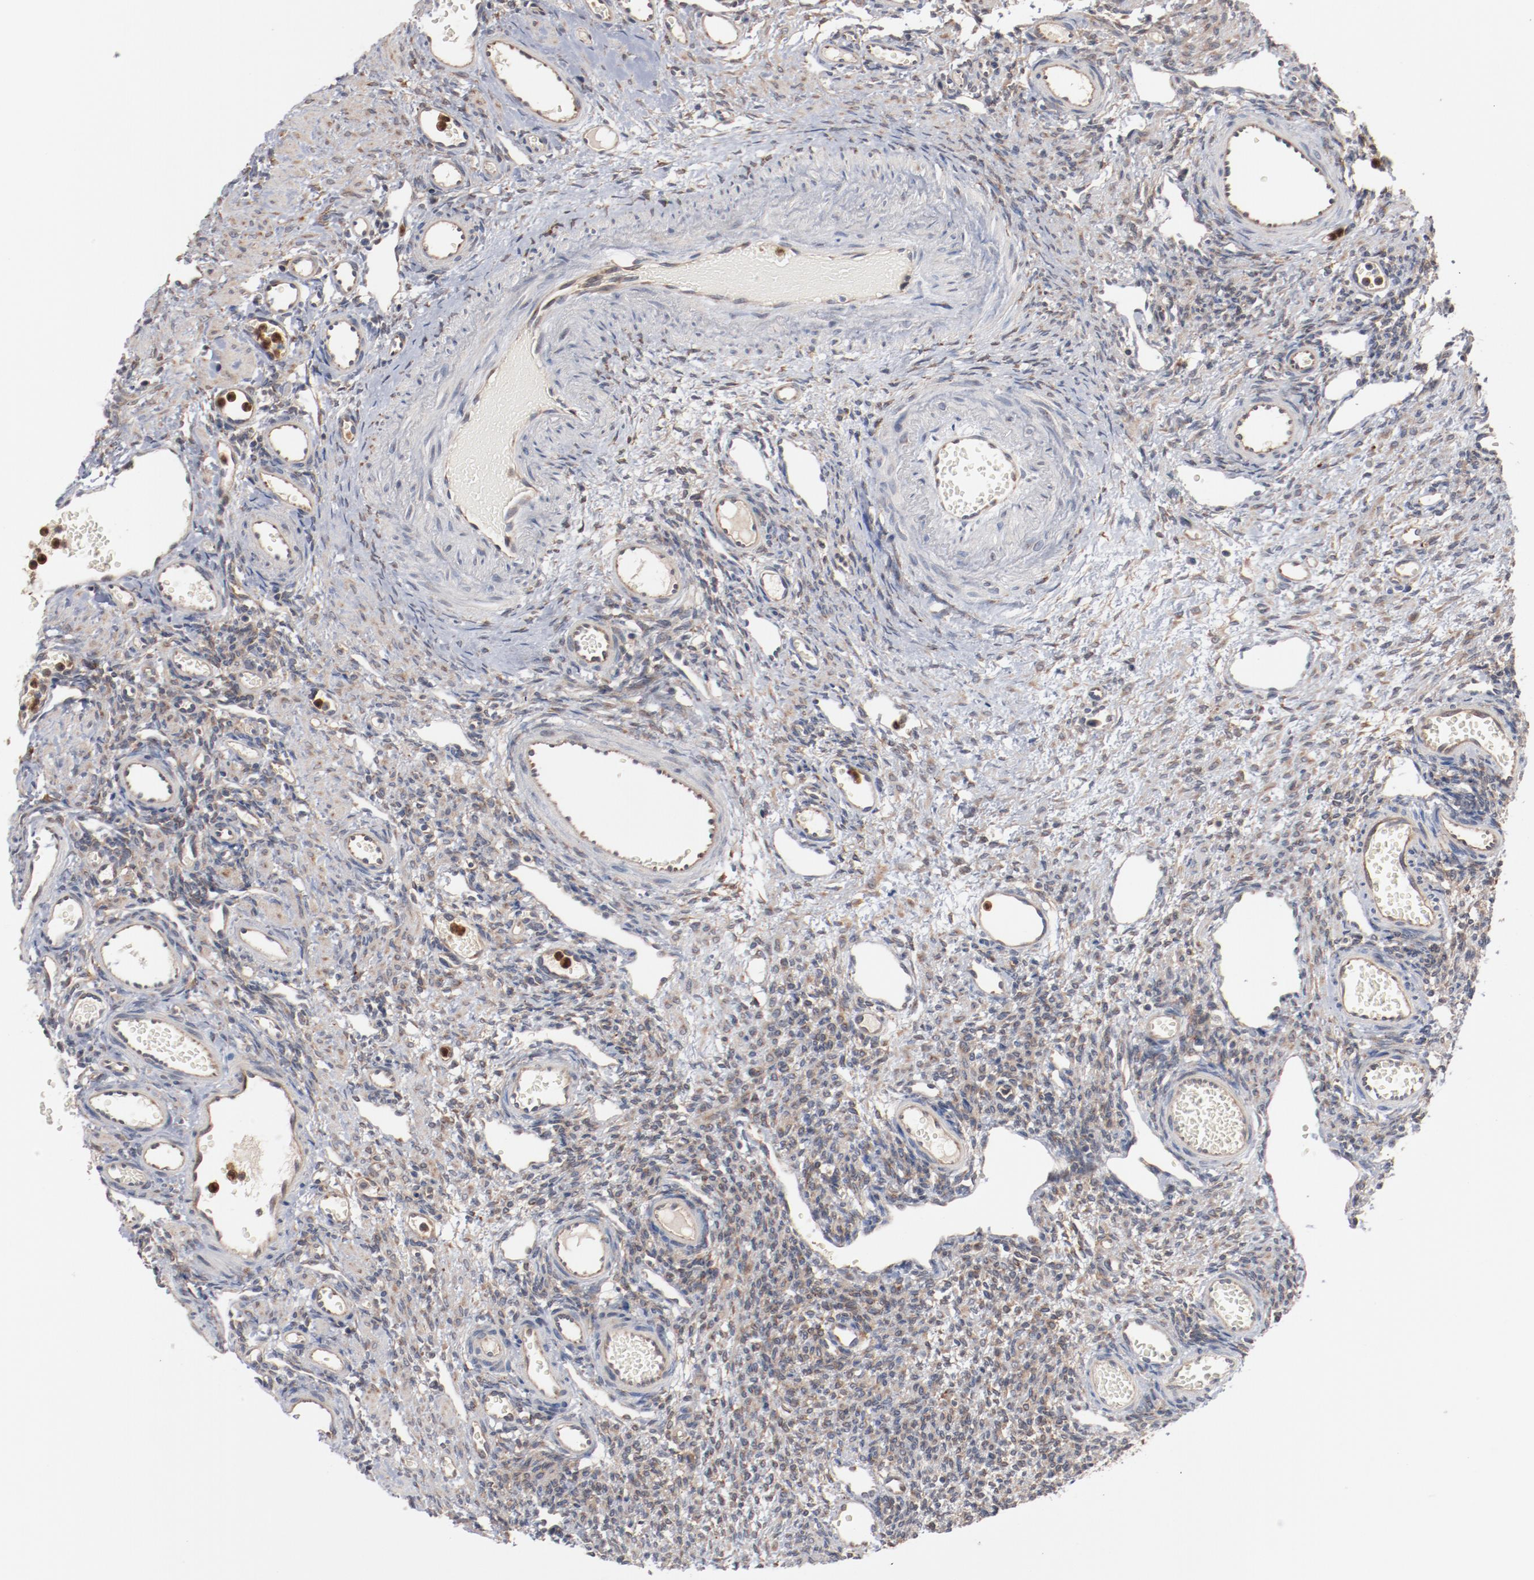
{"staining": {"intensity": "strong", "quantity": ">75%", "location": "cytoplasmic/membranous"}, "tissue": "ovary", "cell_type": "Follicle cells", "image_type": "normal", "snomed": [{"axis": "morphology", "description": "Normal tissue, NOS"}, {"axis": "topography", "description": "Ovary"}], "caption": "Immunohistochemistry micrograph of normal ovary: ovary stained using immunohistochemistry shows high levels of strong protein expression localized specifically in the cytoplasmic/membranous of follicle cells, appearing as a cytoplasmic/membranous brown color.", "gene": "RNASE11", "patient": {"sex": "female", "age": 33}}